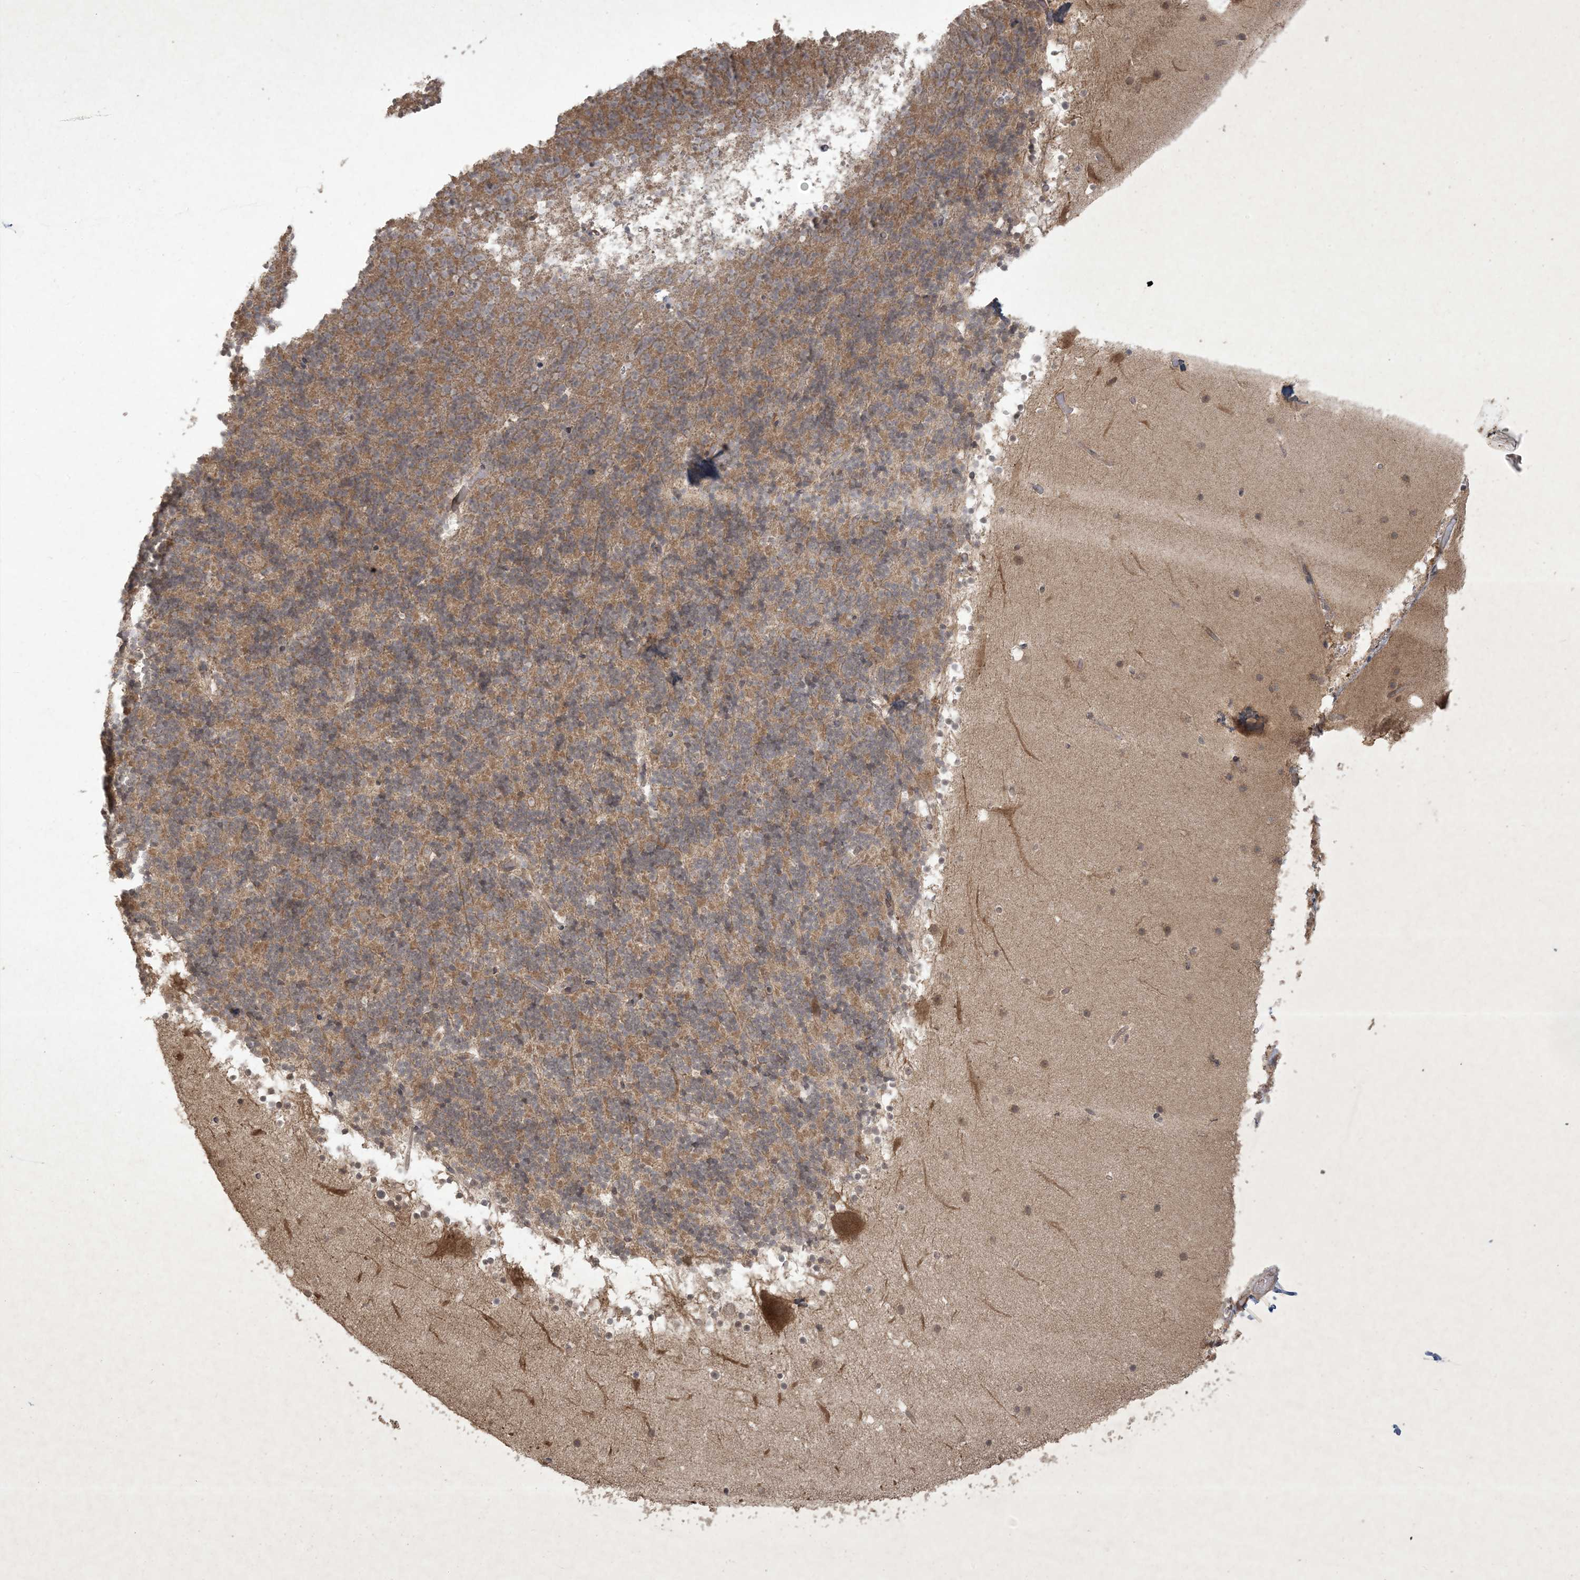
{"staining": {"intensity": "moderate", "quantity": "25%-75%", "location": "cytoplasmic/membranous"}, "tissue": "cerebellum", "cell_type": "Cells in granular layer", "image_type": "normal", "snomed": [{"axis": "morphology", "description": "Normal tissue, NOS"}, {"axis": "topography", "description": "Cerebellum"}], "caption": "Cerebellum stained with DAB (3,3'-diaminobenzidine) immunohistochemistry (IHC) demonstrates medium levels of moderate cytoplasmic/membranous positivity in about 25%-75% of cells in granular layer.", "gene": "NRBP2", "patient": {"sex": "male", "age": 57}}